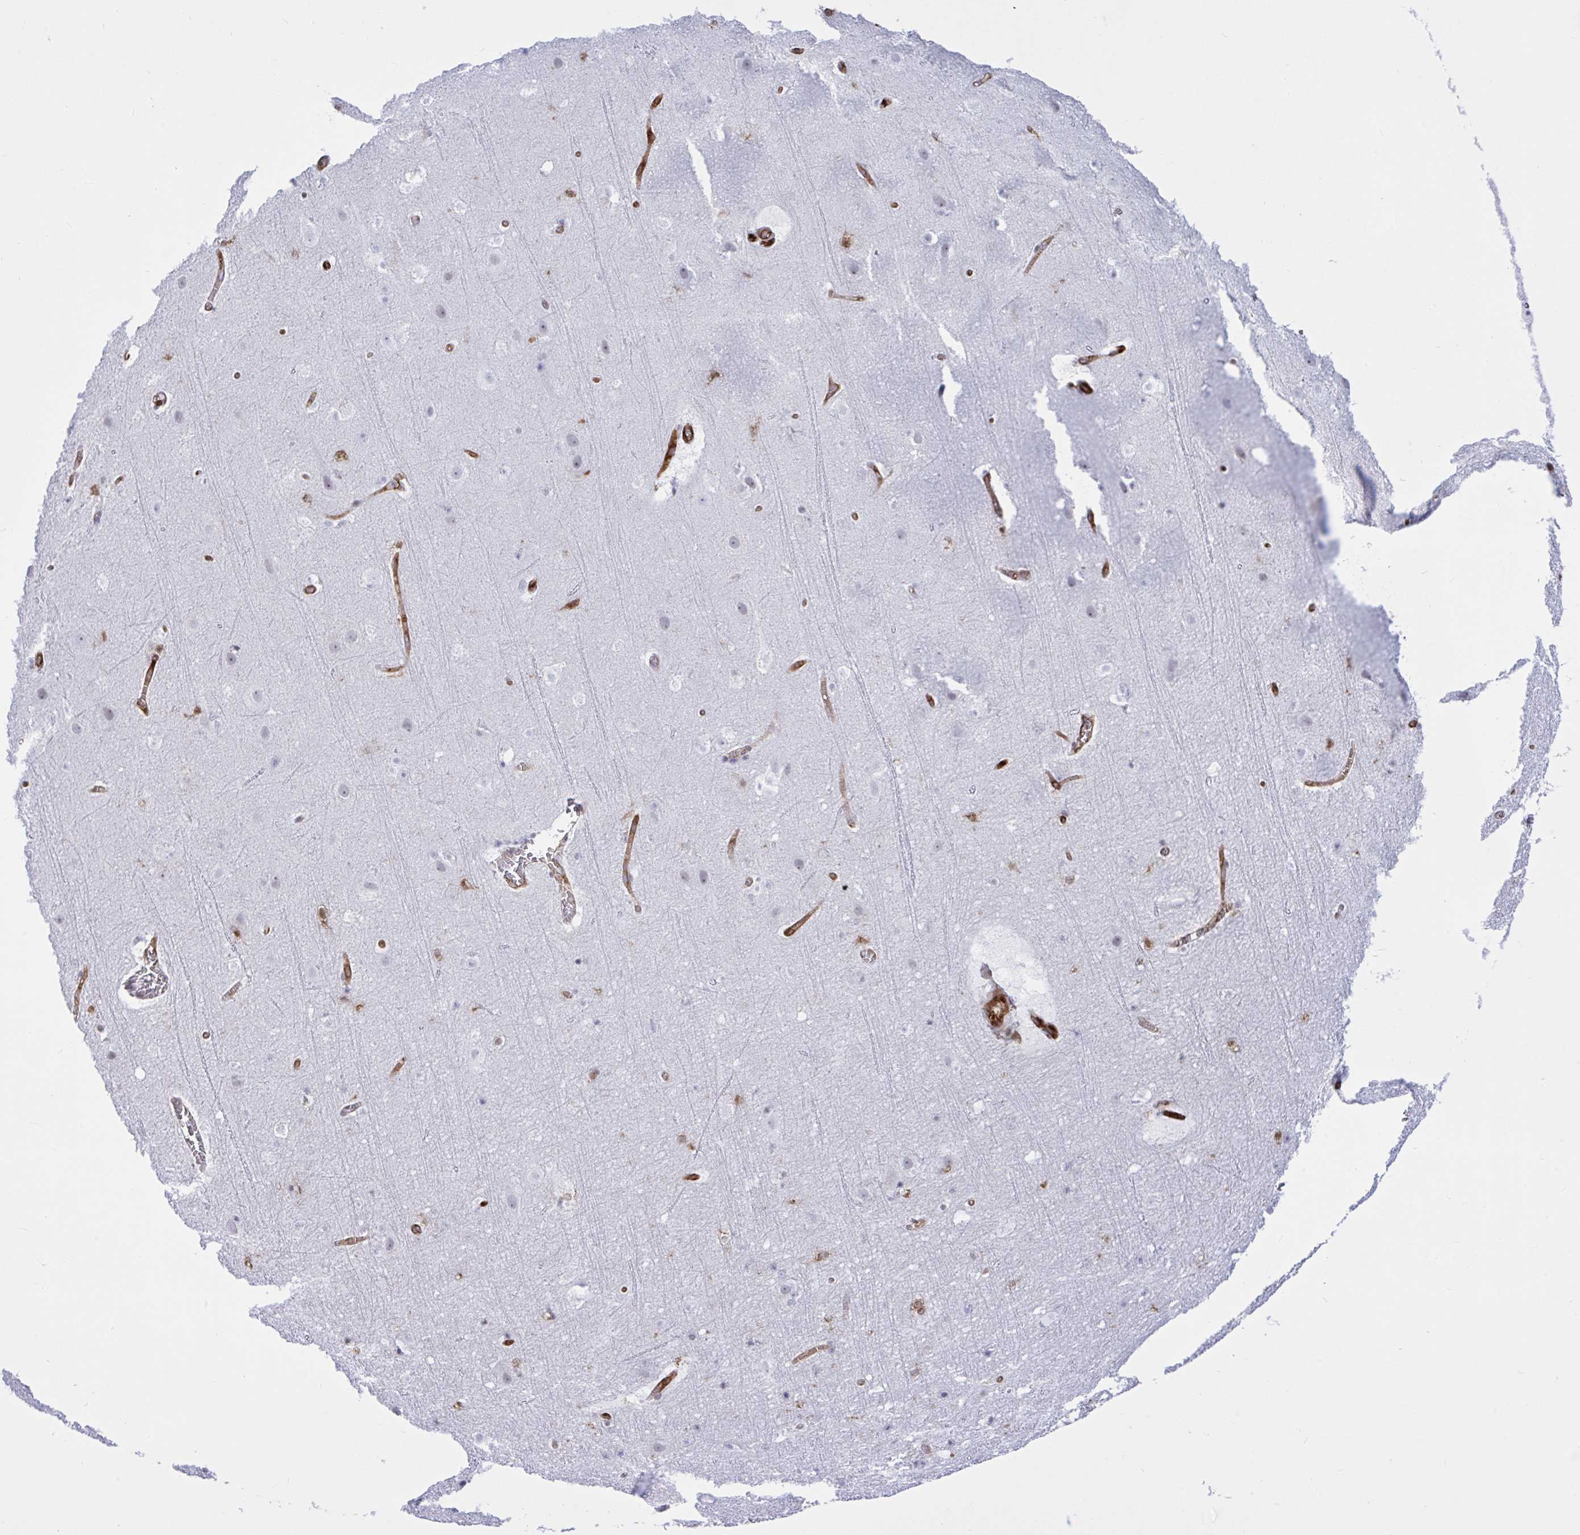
{"staining": {"intensity": "strong", "quantity": "25%-75%", "location": "cytoplasmic/membranous"}, "tissue": "cerebral cortex", "cell_type": "Endothelial cells", "image_type": "normal", "snomed": [{"axis": "morphology", "description": "Normal tissue, NOS"}, {"axis": "topography", "description": "Cerebral cortex"}], "caption": "Immunohistochemistry (DAB (3,3'-diaminobenzidine)) staining of benign human cerebral cortex displays strong cytoplasmic/membranous protein staining in approximately 25%-75% of endothelial cells. The staining is performed using DAB brown chromogen to label protein expression. The nuclei are counter-stained blue using hematoxylin.", "gene": "EML1", "patient": {"sex": "female", "age": 42}}